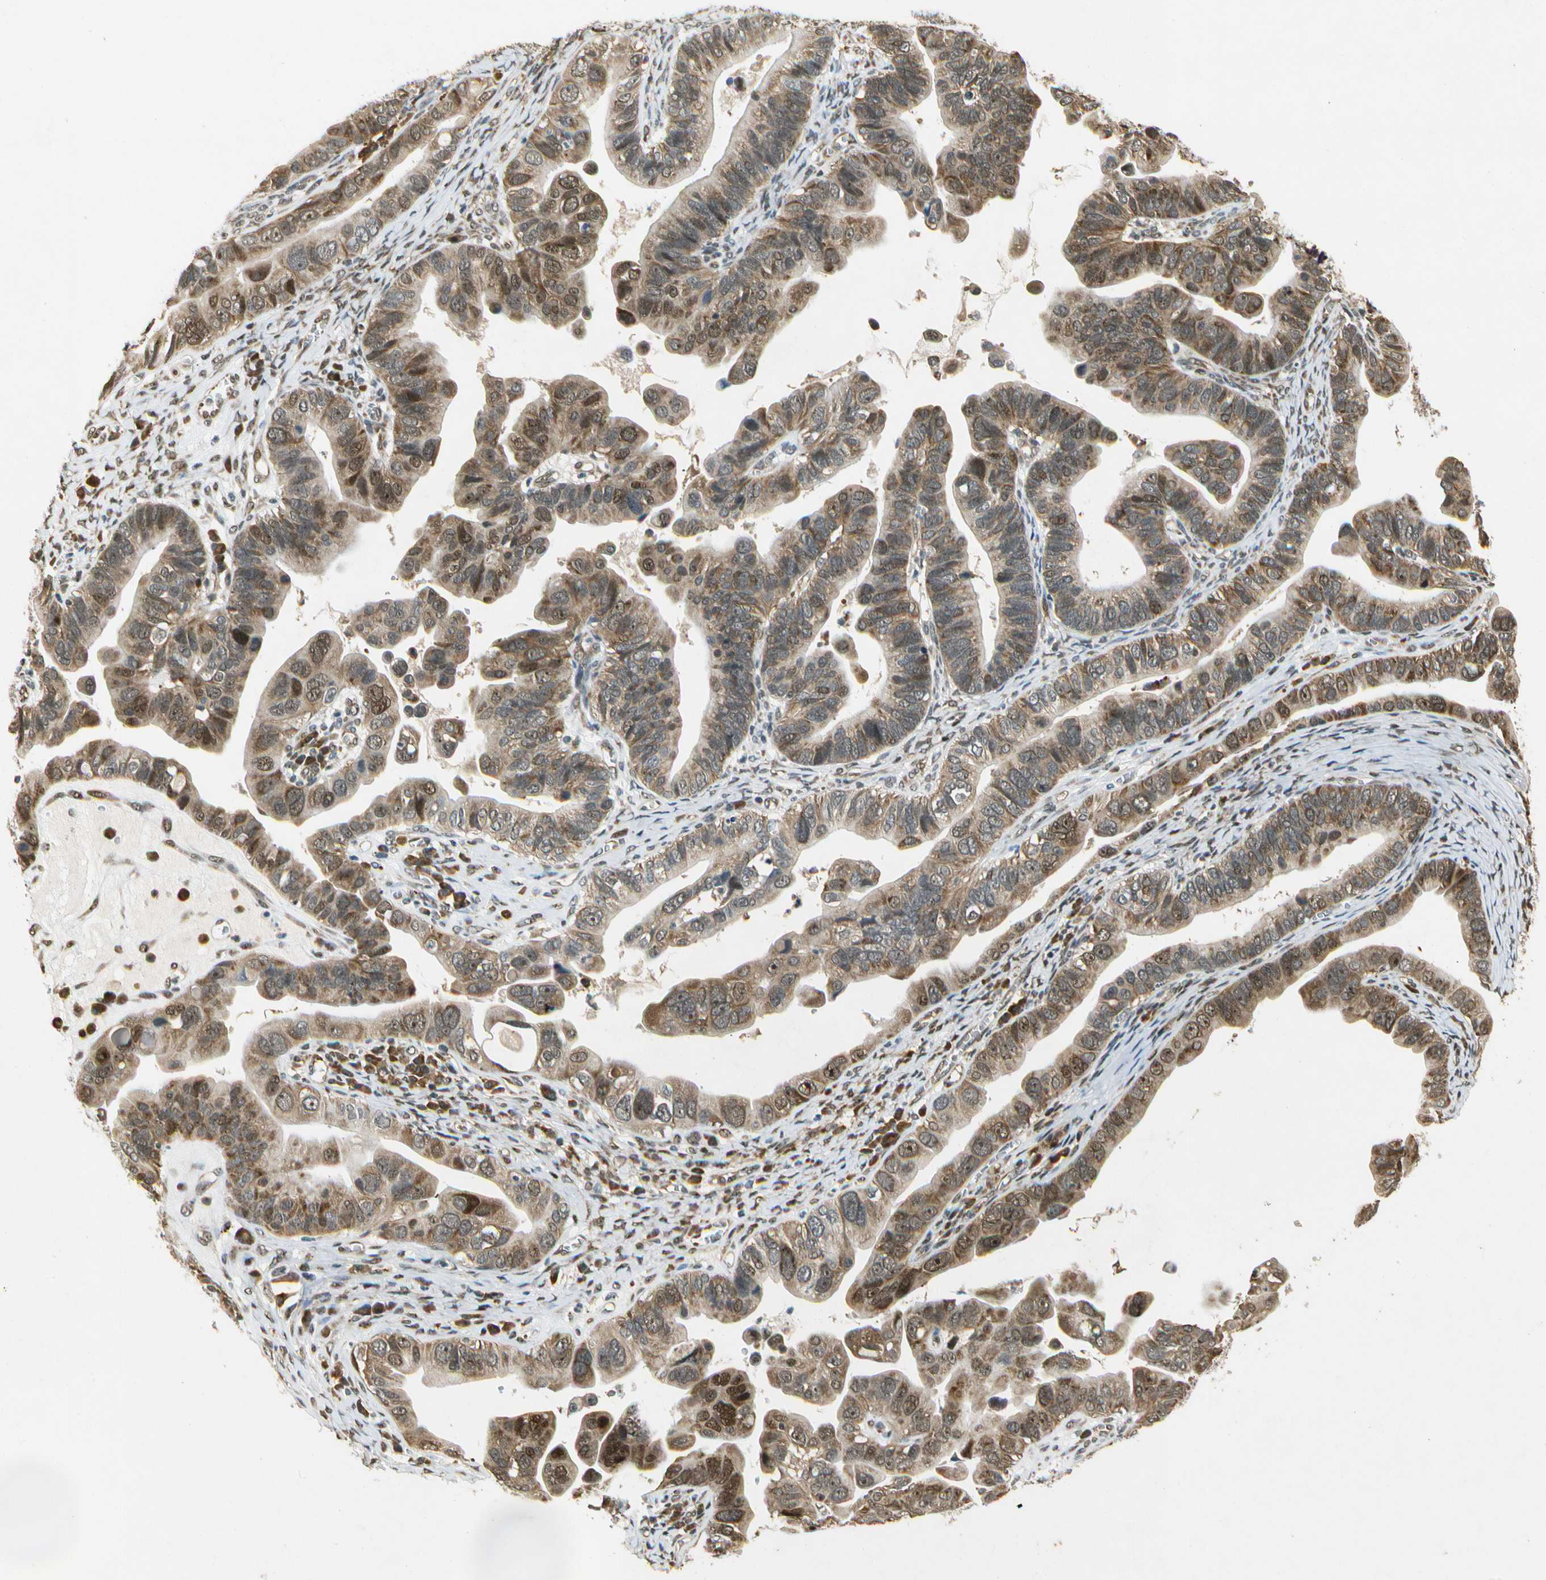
{"staining": {"intensity": "strong", "quantity": ">75%", "location": "cytoplasmic/membranous,nuclear"}, "tissue": "ovarian cancer", "cell_type": "Tumor cells", "image_type": "cancer", "snomed": [{"axis": "morphology", "description": "Cystadenocarcinoma, serous, NOS"}, {"axis": "topography", "description": "Ovary"}], "caption": "Immunohistochemical staining of ovarian cancer (serous cystadenocarcinoma) reveals high levels of strong cytoplasmic/membranous and nuclear protein positivity in about >75% of tumor cells.", "gene": "EIF1AX", "patient": {"sex": "female", "age": 56}}